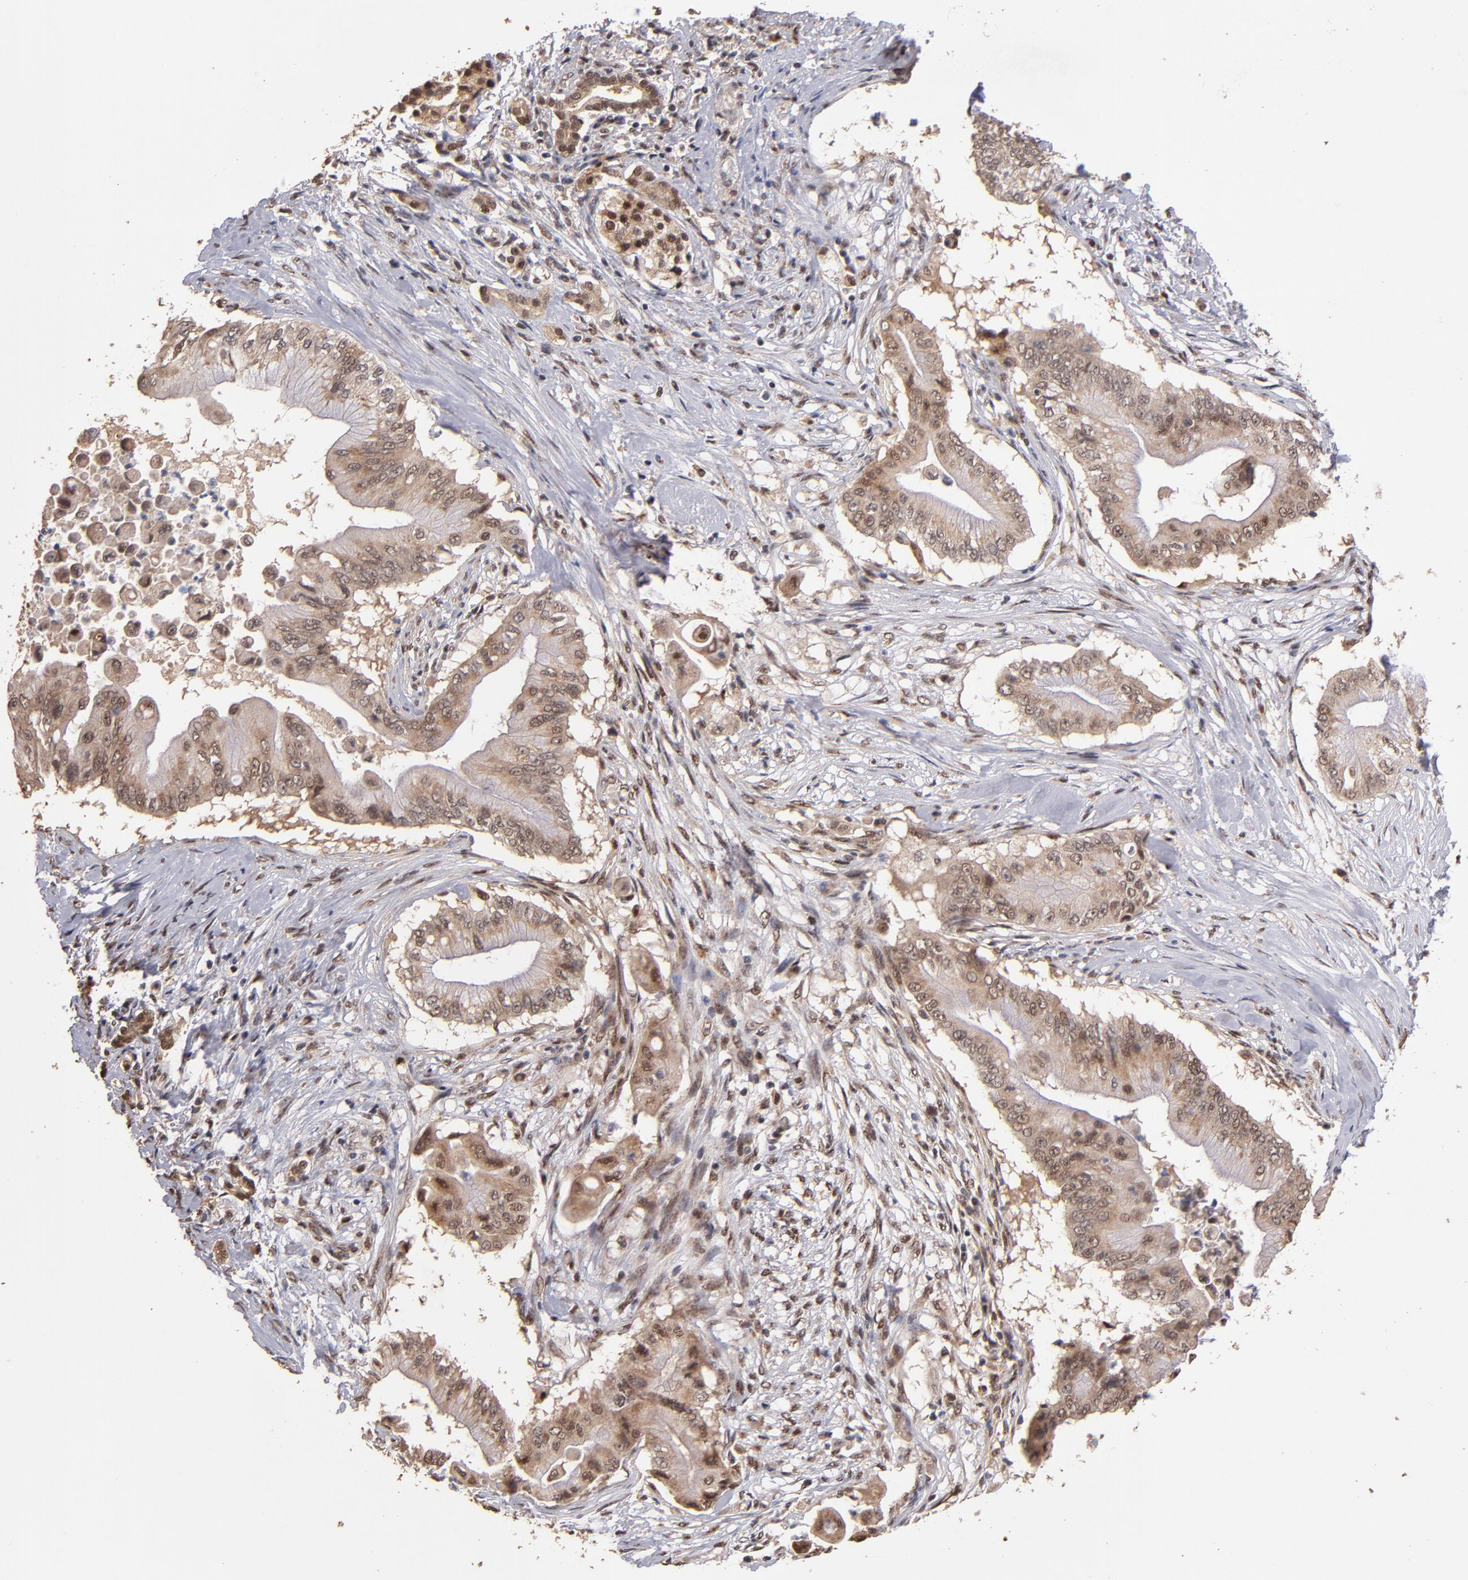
{"staining": {"intensity": "weak", "quantity": ">75%", "location": "cytoplasmic/membranous,nuclear"}, "tissue": "pancreatic cancer", "cell_type": "Tumor cells", "image_type": "cancer", "snomed": [{"axis": "morphology", "description": "Adenocarcinoma, NOS"}, {"axis": "topography", "description": "Pancreas"}], "caption": "Protein expression analysis of pancreatic cancer reveals weak cytoplasmic/membranous and nuclear expression in approximately >75% of tumor cells.", "gene": "EAPP", "patient": {"sex": "male", "age": 62}}